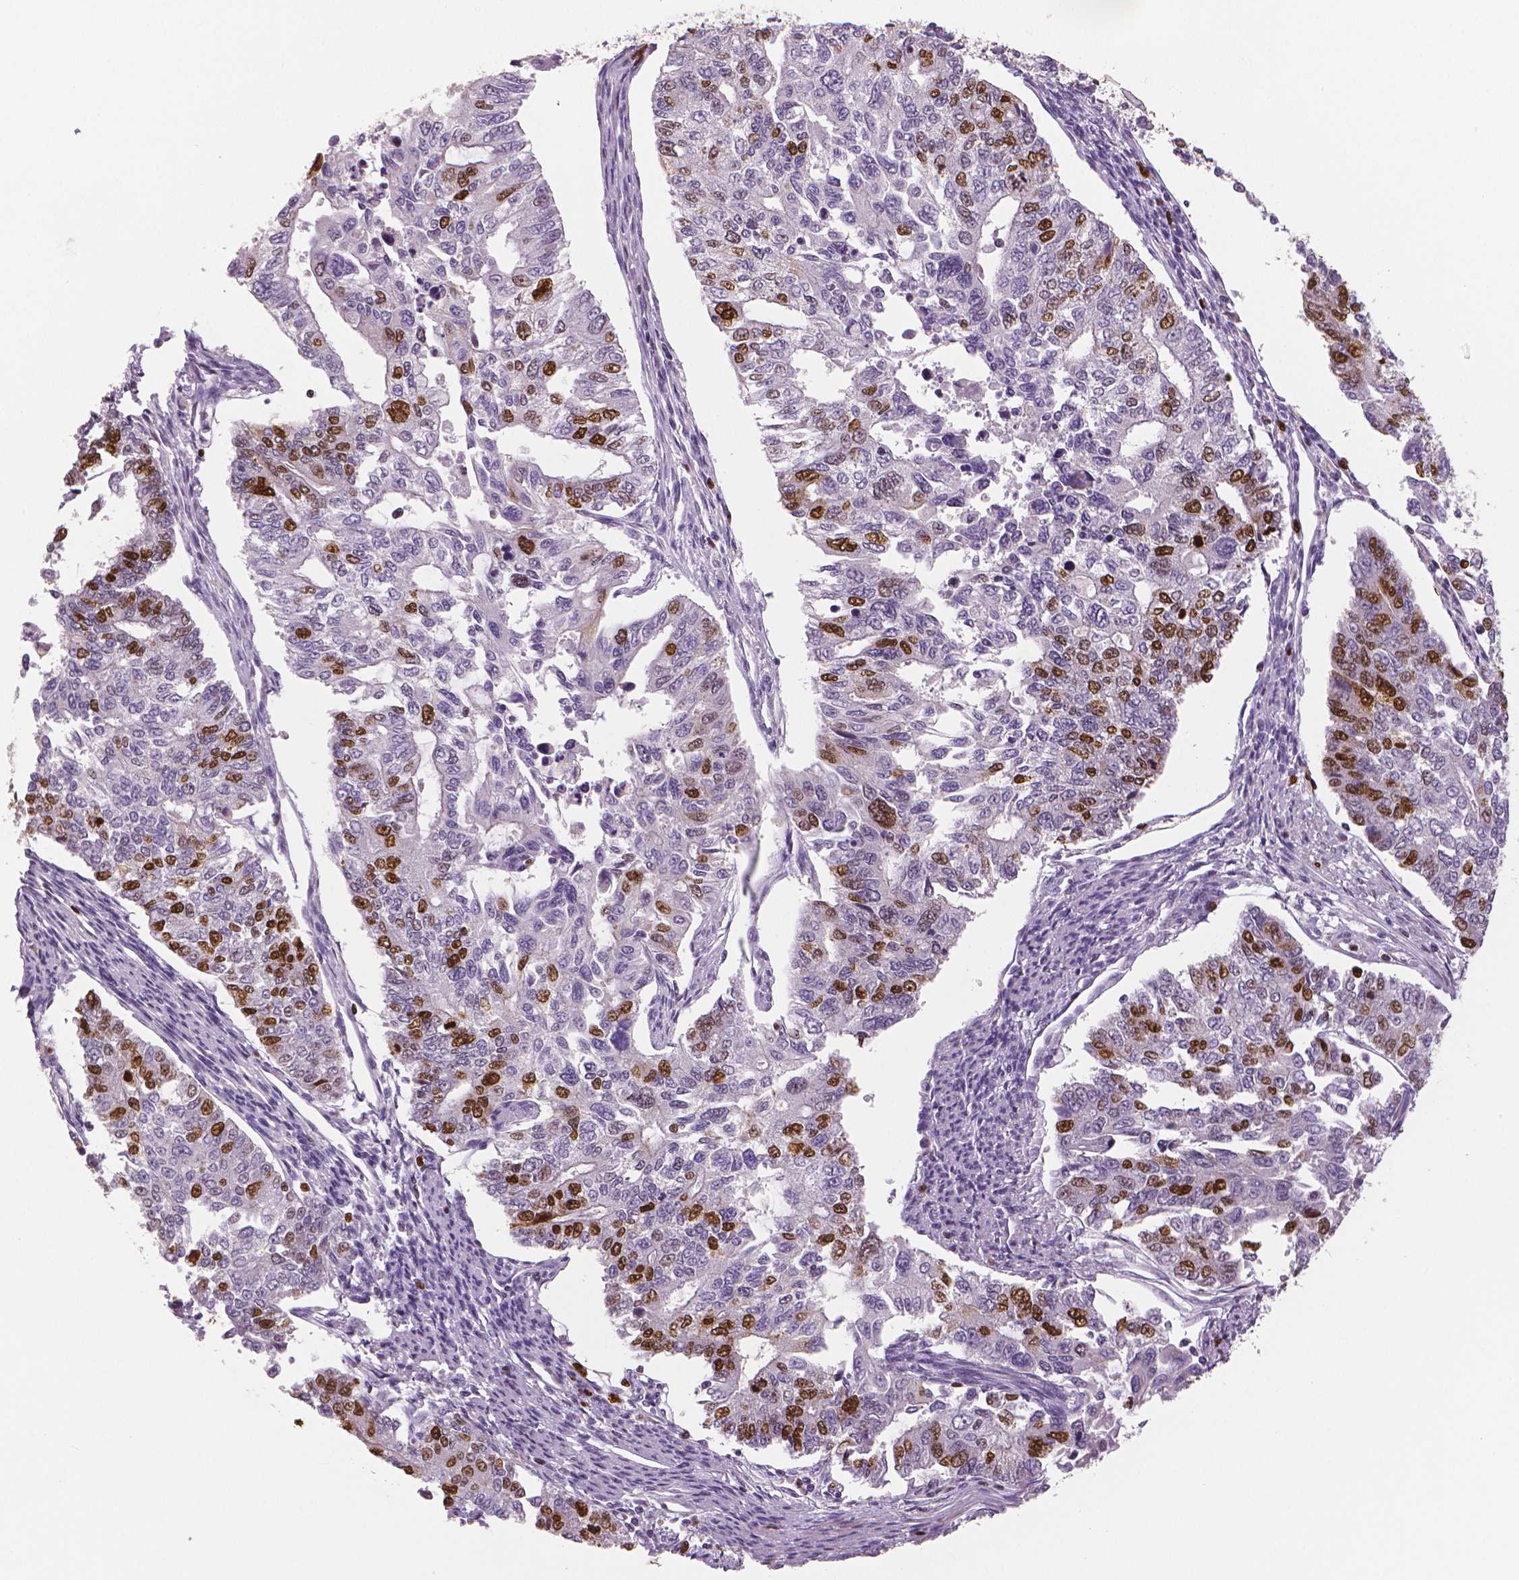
{"staining": {"intensity": "strong", "quantity": "<25%", "location": "nuclear"}, "tissue": "endometrial cancer", "cell_type": "Tumor cells", "image_type": "cancer", "snomed": [{"axis": "morphology", "description": "Adenocarcinoma, NOS"}, {"axis": "topography", "description": "Uterus"}], "caption": "A medium amount of strong nuclear staining is present in about <25% of tumor cells in endometrial adenocarcinoma tissue.", "gene": "MKI67", "patient": {"sex": "female", "age": 59}}